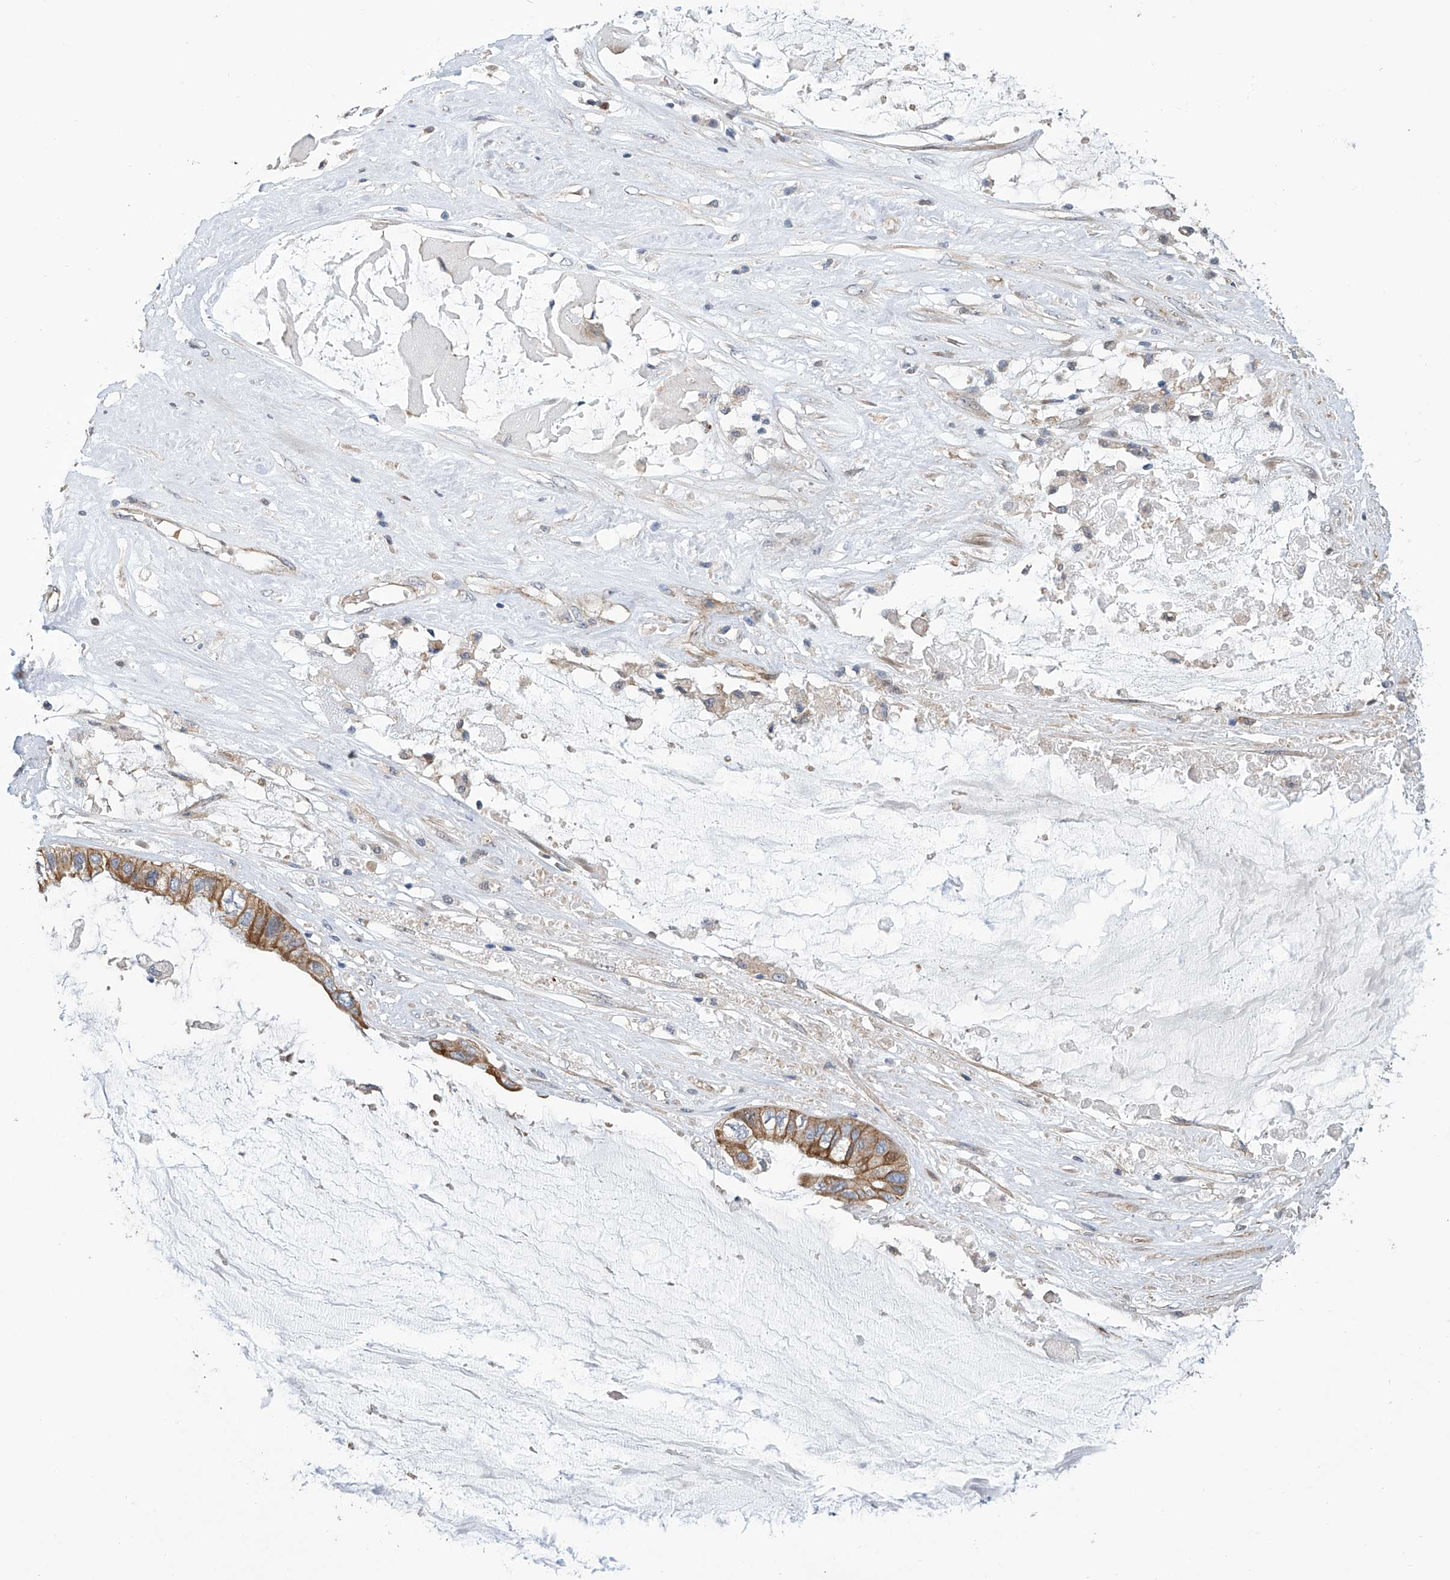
{"staining": {"intensity": "moderate", "quantity": ">75%", "location": "cytoplasmic/membranous"}, "tissue": "ovarian cancer", "cell_type": "Tumor cells", "image_type": "cancer", "snomed": [{"axis": "morphology", "description": "Cystadenocarcinoma, mucinous, NOS"}, {"axis": "topography", "description": "Ovary"}], "caption": "A high-resolution photomicrograph shows immunohistochemistry staining of ovarian cancer (mucinous cystadenocarcinoma), which reveals moderate cytoplasmic/membranous positivity in approximately >75% of tumor cells.", "gene": "EIF2D", "patient": {"sex": "female", "age": 80}}